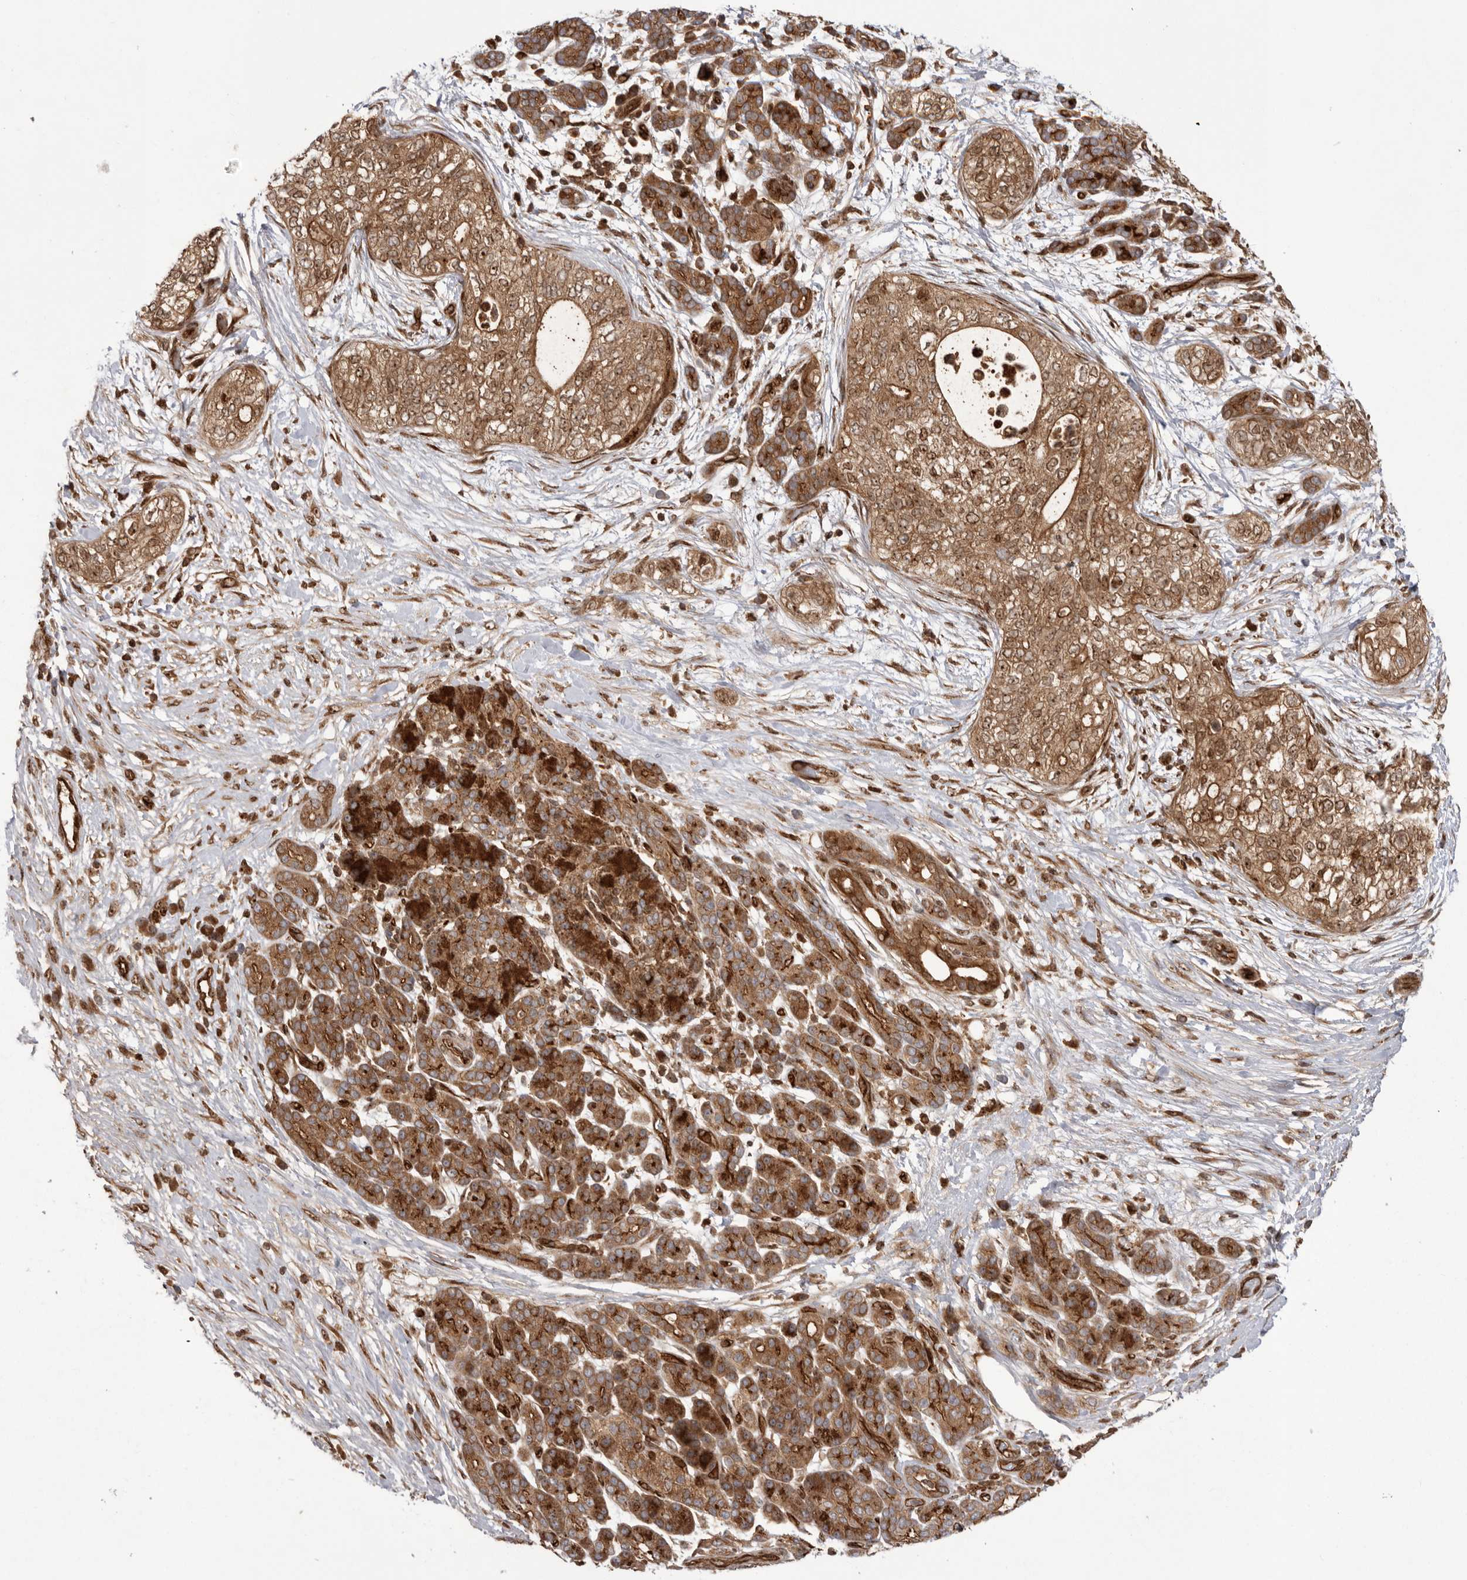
{"staining": {"intensity": "moderate", "quantity": ">75%", "location": "cytoplasmic/membranous,nuclear"}, "tissue": "pancreatic cancer", "cell_type": "Tumor cells", "image_type": "cancer", "snomed": [{"axis": "morphology", "description": "Adenocarcinoma, NOS"}, {"axis": "topography", "description": "Pancreas"}], "caption": "A medium amount of moderate cytoplasmic/membranous and nuclear expression is appreciated in about >75% of tumor cells in pancreatic adenocarcinoma tissue.", "gene": "DHDDS", "patient": {"sex": "male", "age": 72}}